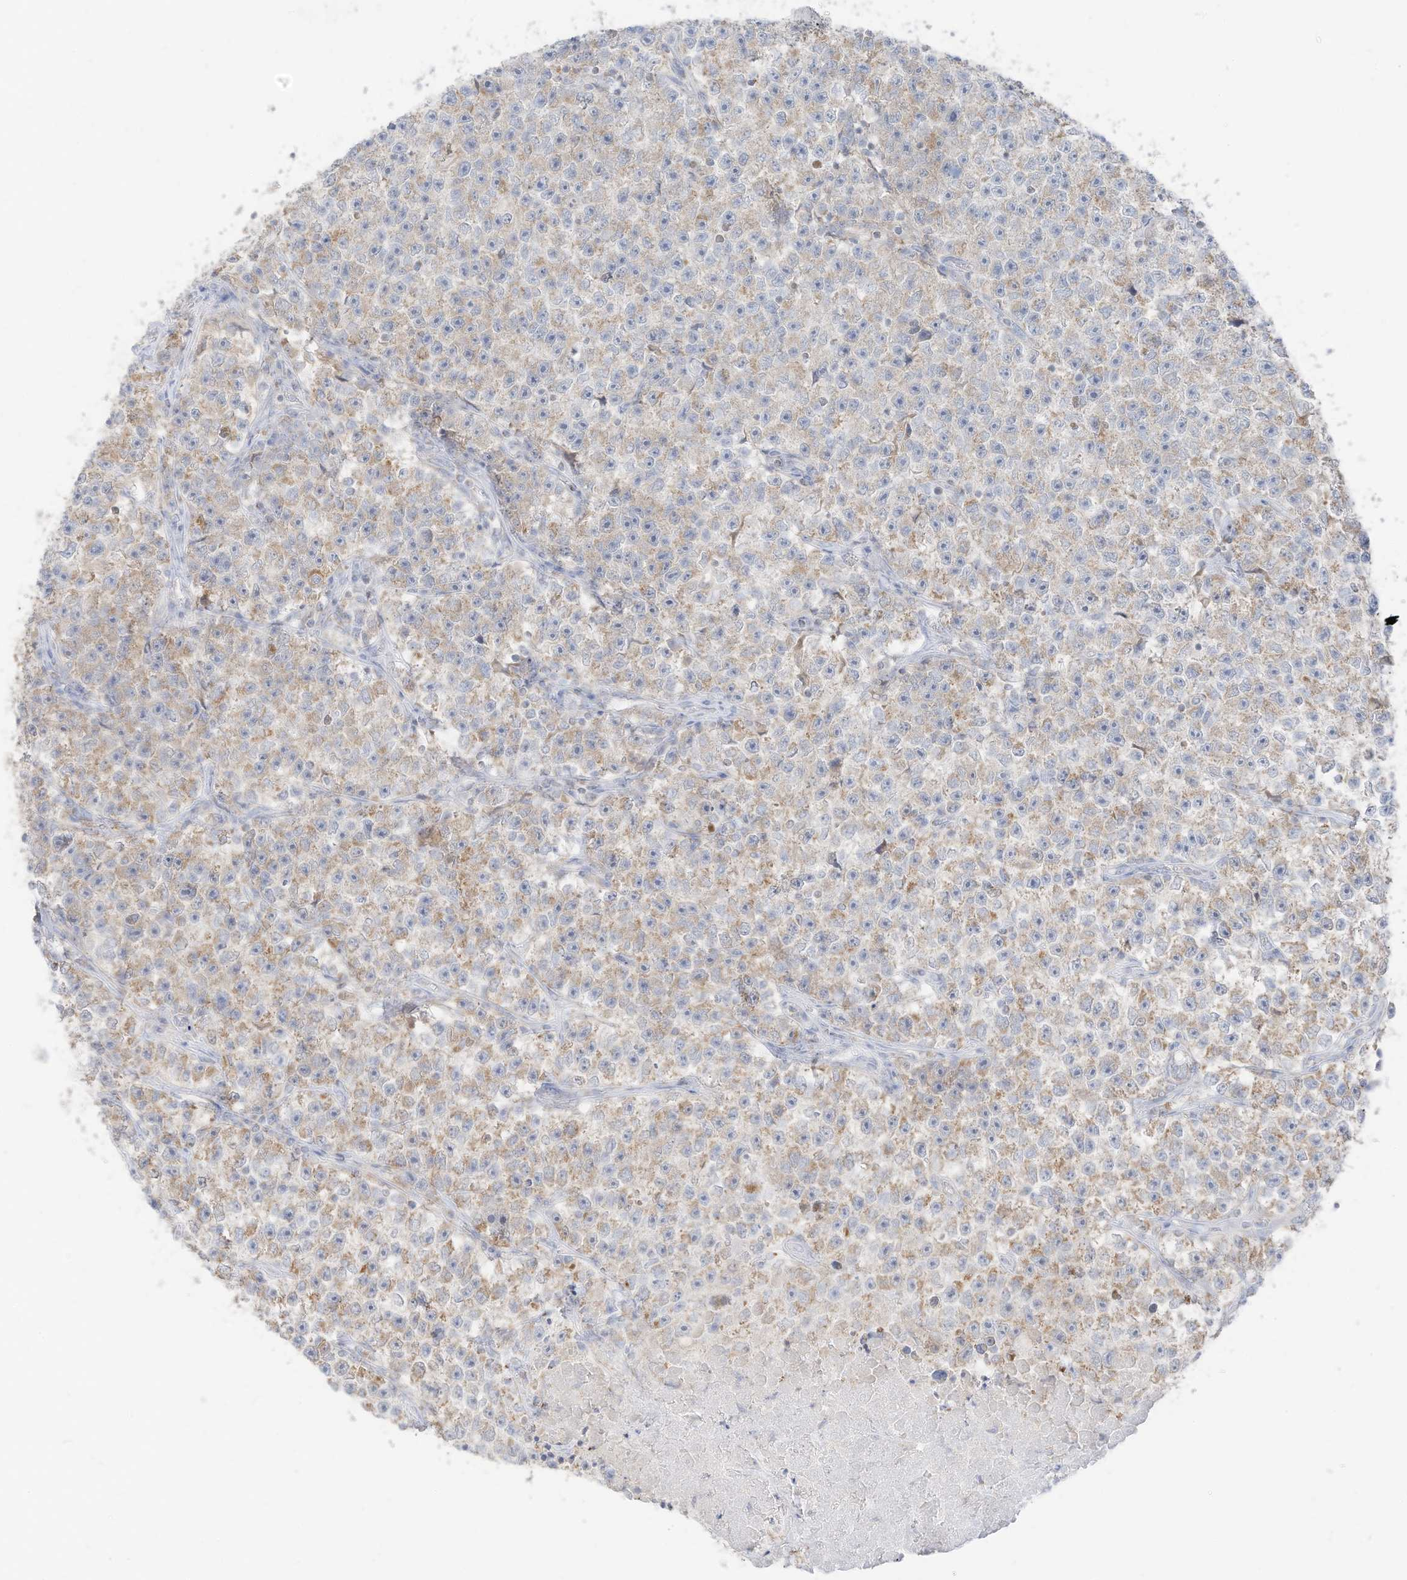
{"staining": {"intensity": "weak", "quantity": ">75%", "location": "cytoplasmic/membranous"}, "tissue": "testis cancer", "cell_type": "Tumor cells", "image_type": "cancer", "snomed": [{"axis": "morphology", "description": "Seminoma, NOS"}, {"axis": "topography", "description": "Testis"}], "caption": "Protein staining reveals weak cytoplasmic/membranous positivity in about >75% of tumor cells in testis cancer.", "gene": "ETHE1", "patient": {"sex": "male", "age": 22}}